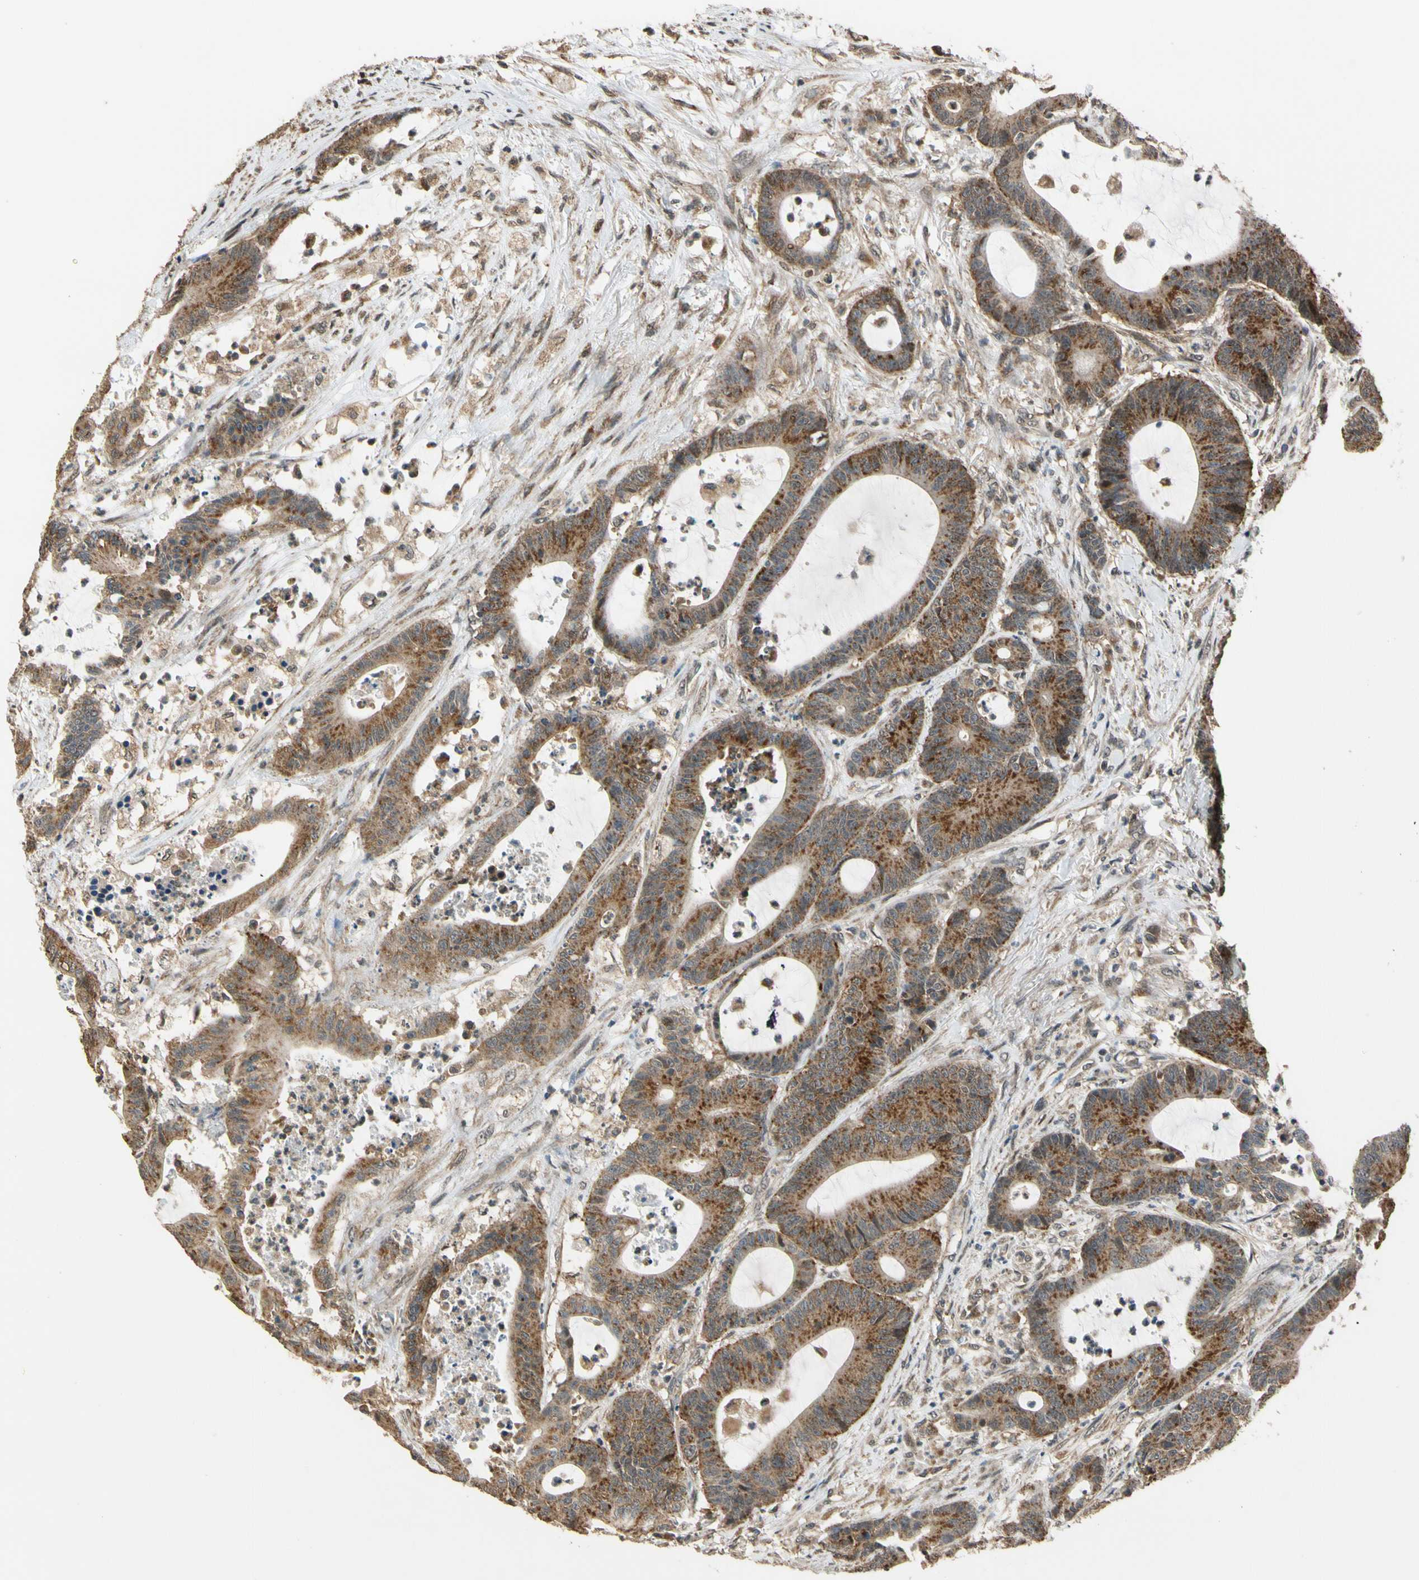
{"staining": {"intensity": "moderate", "quantity": ">75%", "location": "cytoplasmic/membranous"}, "tissue": "colorectal cancer", "cell_type": "Tumor cells", "image_type": "cancer", "snomed": [{"axis": "morphology", "description": "Adenocarcinoma, NOS"}, {"axis": "topography", "description": "Colon"}], "caption": "Protein positivity by immunohistochemistry (IHC) exhibits moderate cytoplasmic/membranous expression in approximately >75% of tumor cells in colorectal cancer (adenocarcinoma). The protein is stained brown, and the nuclei are stained in blue (DAB IHC with brightfield microscopy, high magnification).", "gene": "LAMTOR1", "patient": {"sex": "female", "age": 84}}